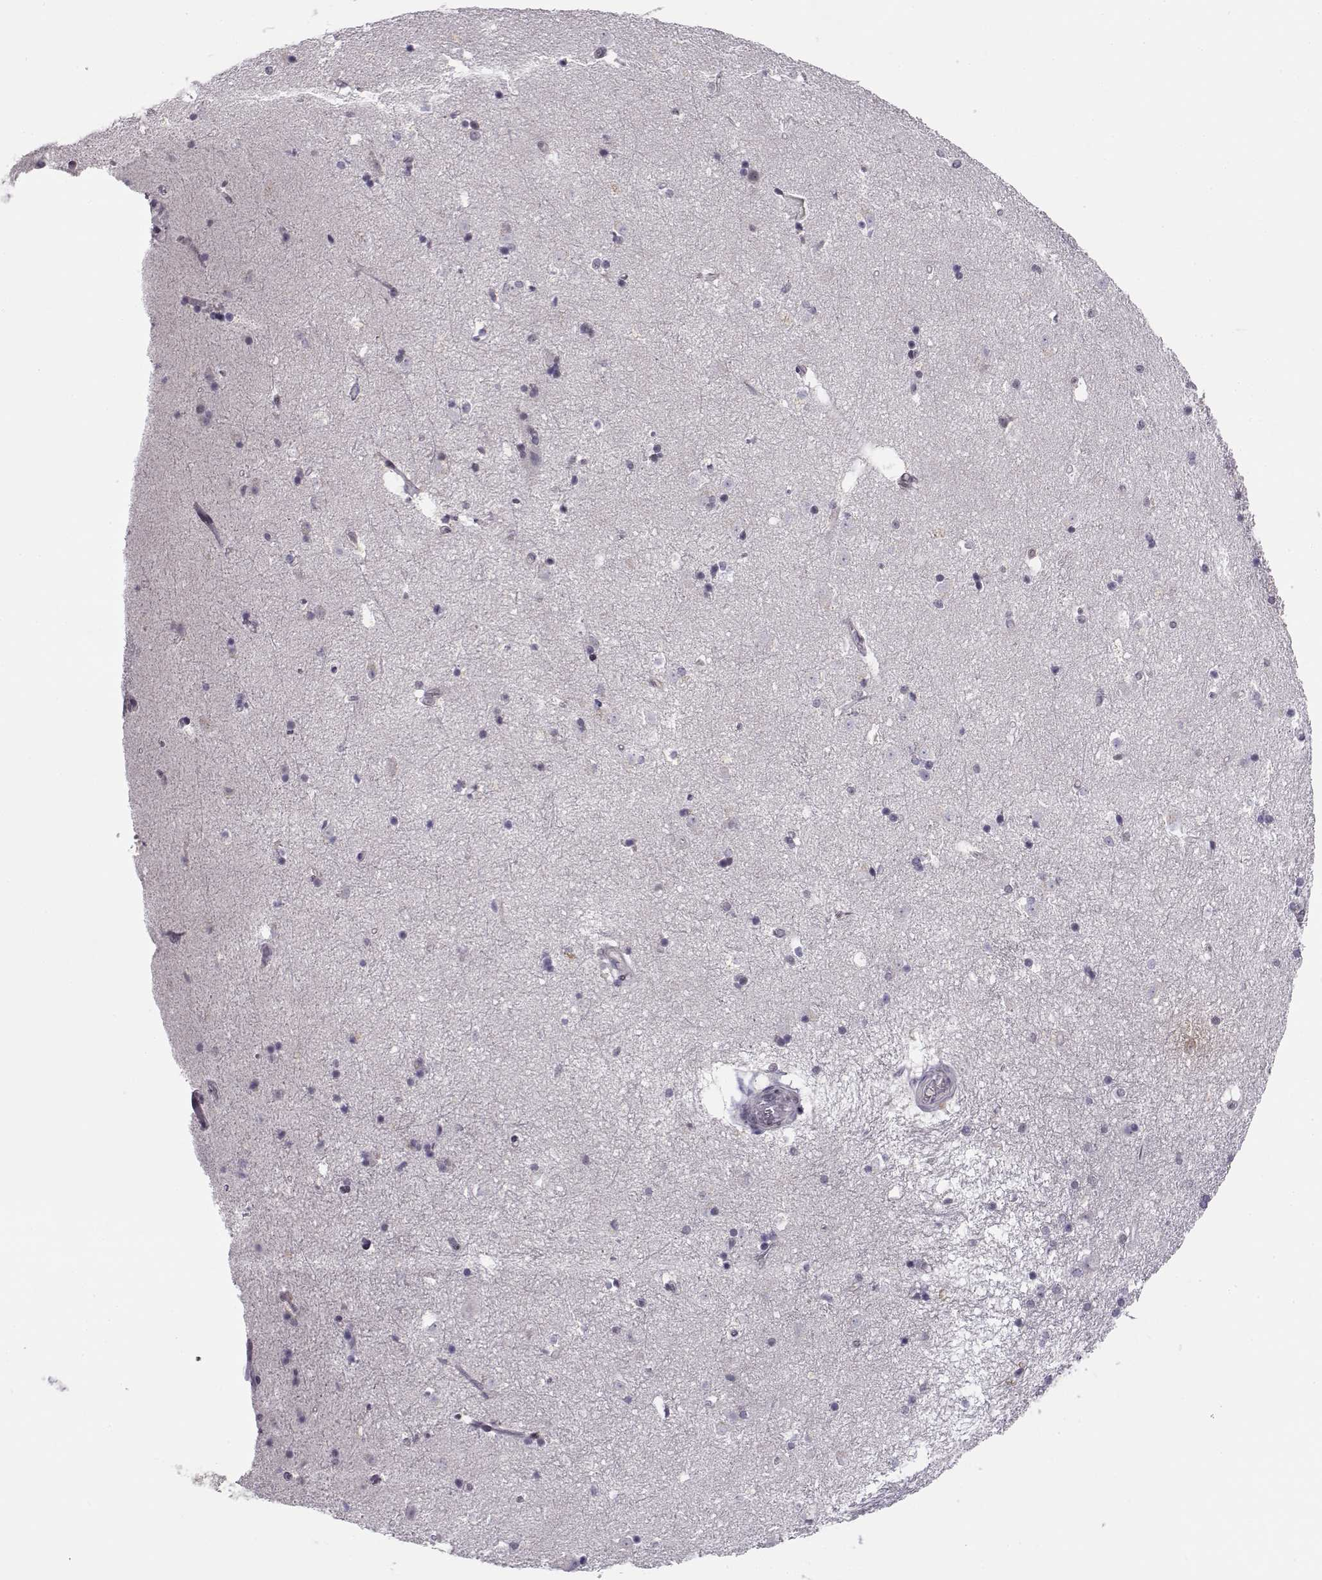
{"staining": {"intensity": "negative", "quantity": "none", "location": "none"}, "tissue": "caudate", "cell_type": "Glial cells", "image_type": "normal", "snomed": [{"axis": "morphology", "description": "Normal tissue, NOS"}, {"axis": "topography", "description": "Lateral ventricle wall"}], "caption": "DAB (3,3'-diaminobenzidine) immunohistochemical staining of benign caudate exhibits no significant positivity in glial cells.", "gene": "C16orf86", "patient": {"sex": "male", "age": 51}}